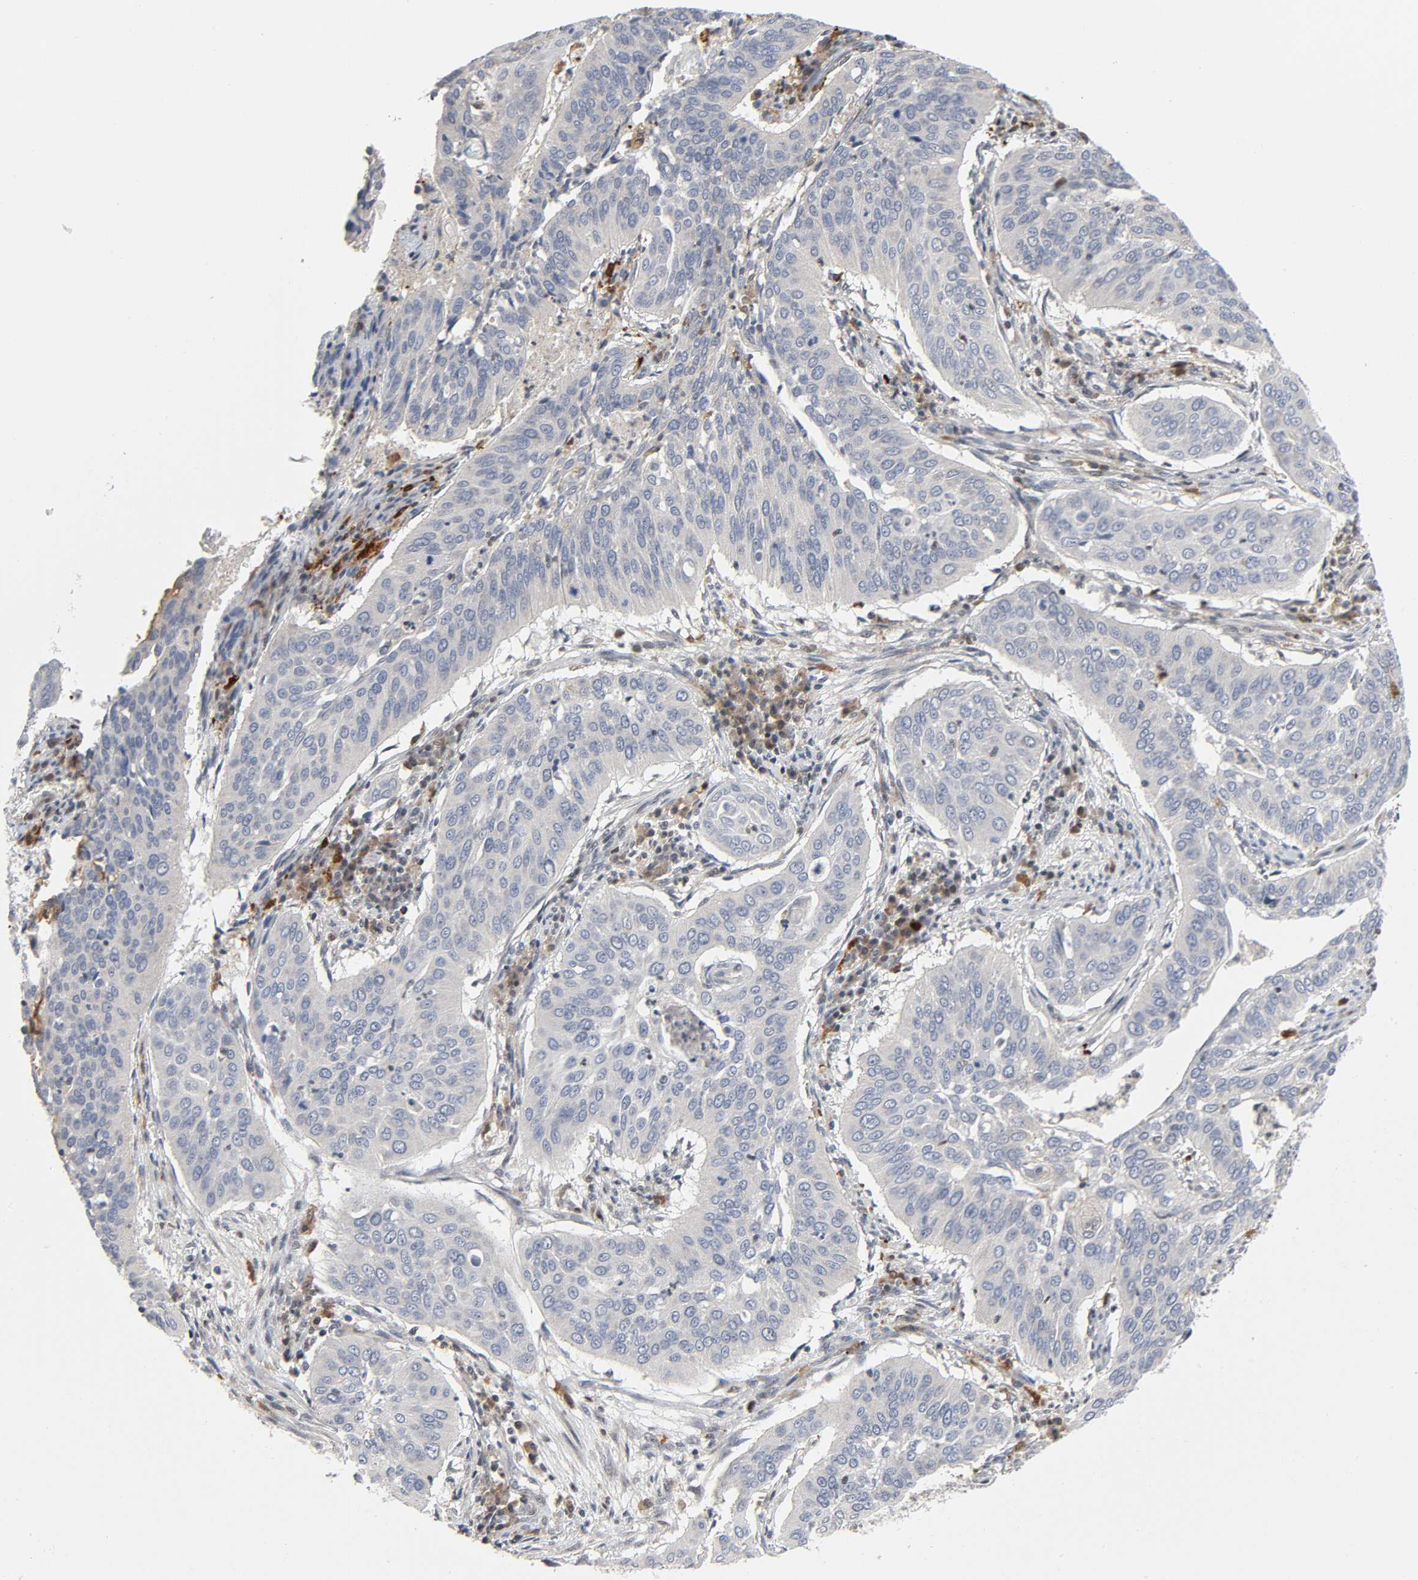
{"staining": {"intensity": "negative", "quantity": "none", "location": "none"}, "tissue": "cervical cancer", "cell_type": "Tumor cells", "image_type": "cancer", "snomed": [{"axis": "morphology", "description": "Squamous cell carcinoma, NOS"}, {"axis": "topography", "description": "Cervix"}], "caption": "The histopathology image reveals no significant positivity in tumor cells of cervical squamous cell carcinoma.", "gene": "KAT2B", "patient": {"sex": "female", "age": 39}}